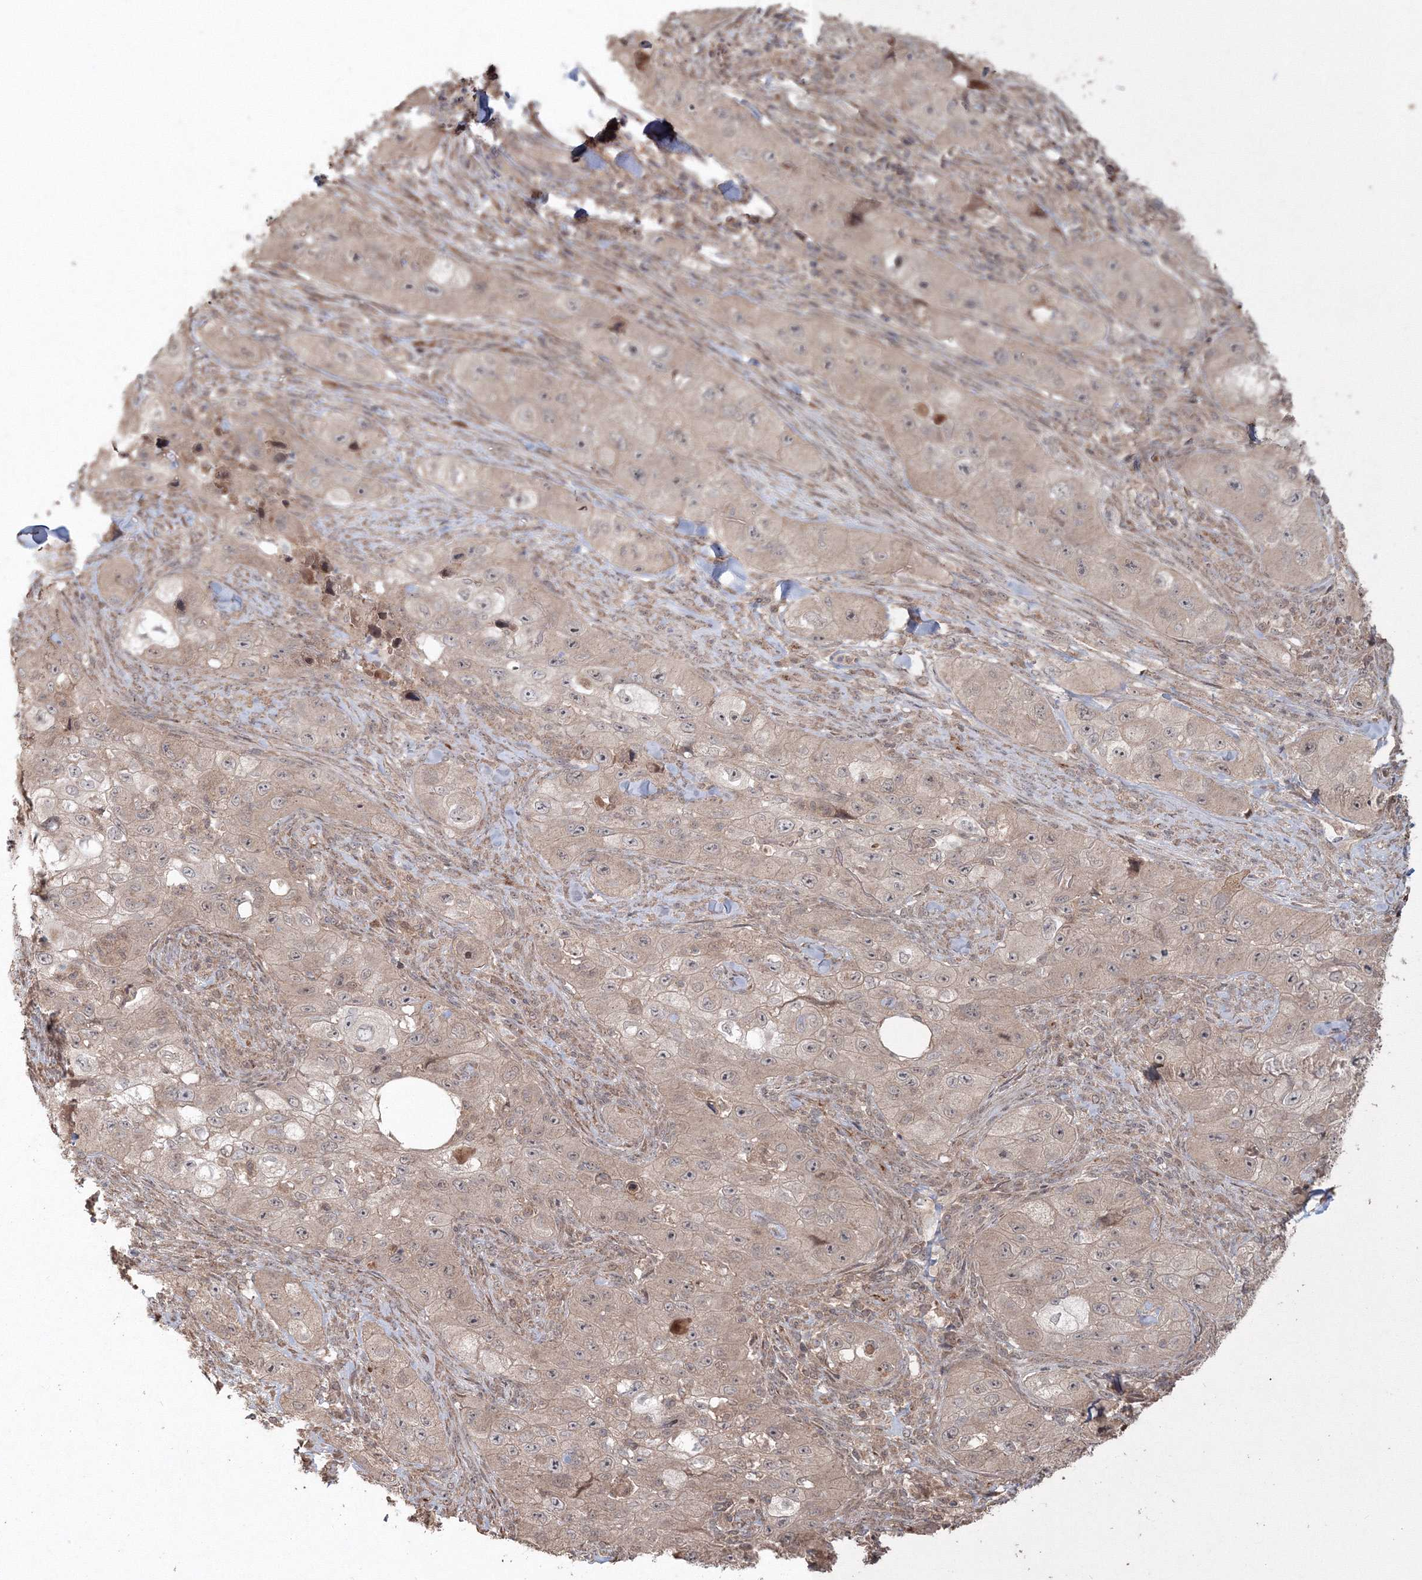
{"staining": {"intensity": "weak", "quantity": "25%-75%", "location": "cytoplasmic/membranous"}, "tissue": "skin cancer", "cell_type": "Tumor cells", "image_type": "cancer", "snomed": [{"axis": "morphology", "description": "Squamous cell carcinoma, NOS"}, {"axis": "topography", "description": "Skin"}, {"axis": "topography", "description": "Subcutis"}], "caption": "There is low levels of weak cytoplasmic/membranous positivity in tumor cells of squamous cell carcinoma (skin), as demonstrated by immunohistochemical staining (brown color).", "gene": "ANAPC16", "patient": {"sex": "male", "age": 73}}